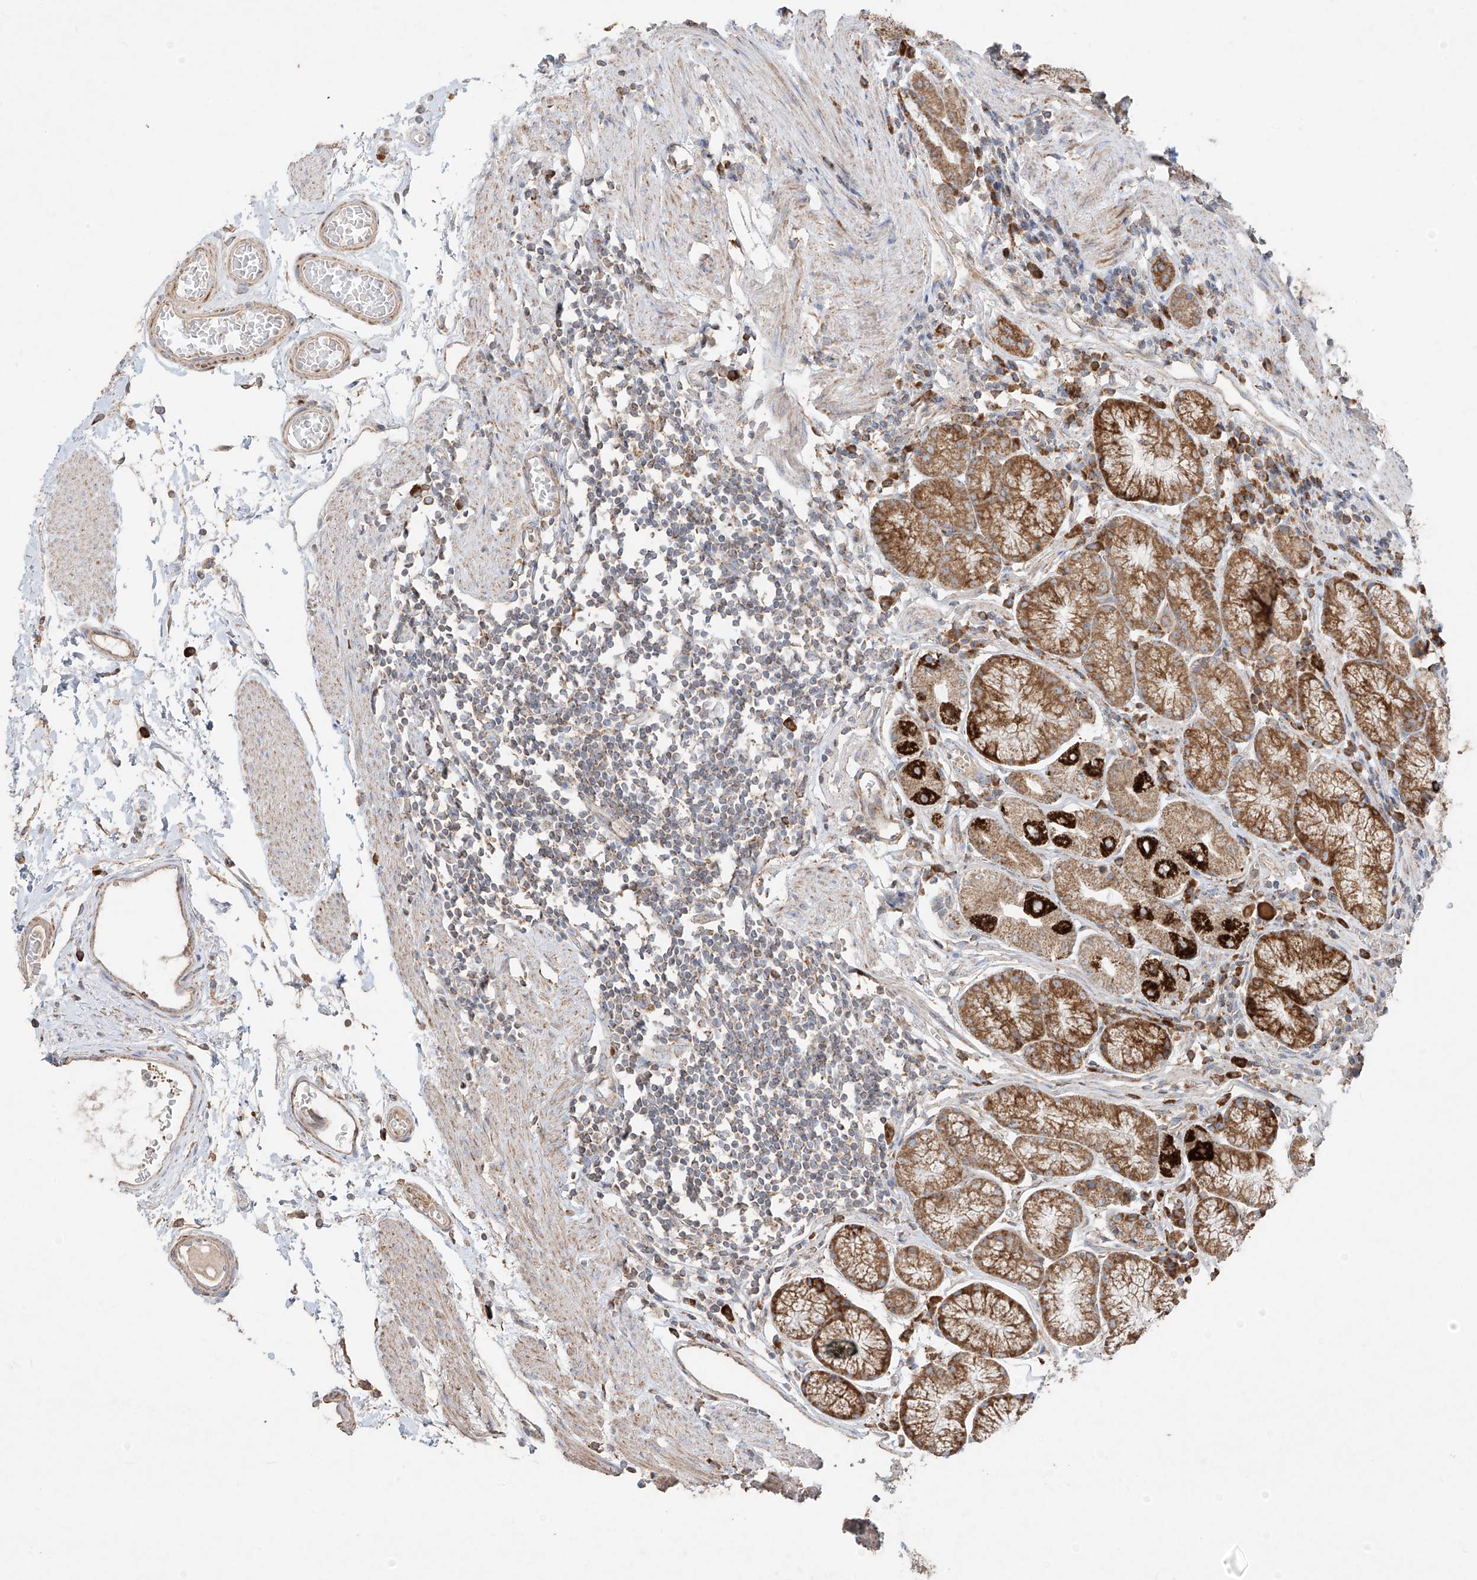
{"staining": {"intensity": "strong", "quantity": "25%-75%", "location": "cytoplasmic/membranous"}, "tissue": "stomach", "cell_type": "Glandular cells", "image_type": "normal", "snomed": [{"axis": "morphology", "description": "Normal tissue, NOS"}, {"axis": "topography", "description": "Stomach"}], "caption": "Immunohistochemistry (IHC) staining of benign stomach, which exhibits high levels of strong cytoplasmic/membranous staining in about 25%-75% of glandular cells indicating strong cytoplasmic/membranous protein staining. The staining was performed using DAB (3,3'-diaminobenzidine) (brown) for protein detection and nuclei were counterstained in hematoxylin (blue).", "gene": "COLGALT2", "patient": {"sex": "male", "age": 55}}